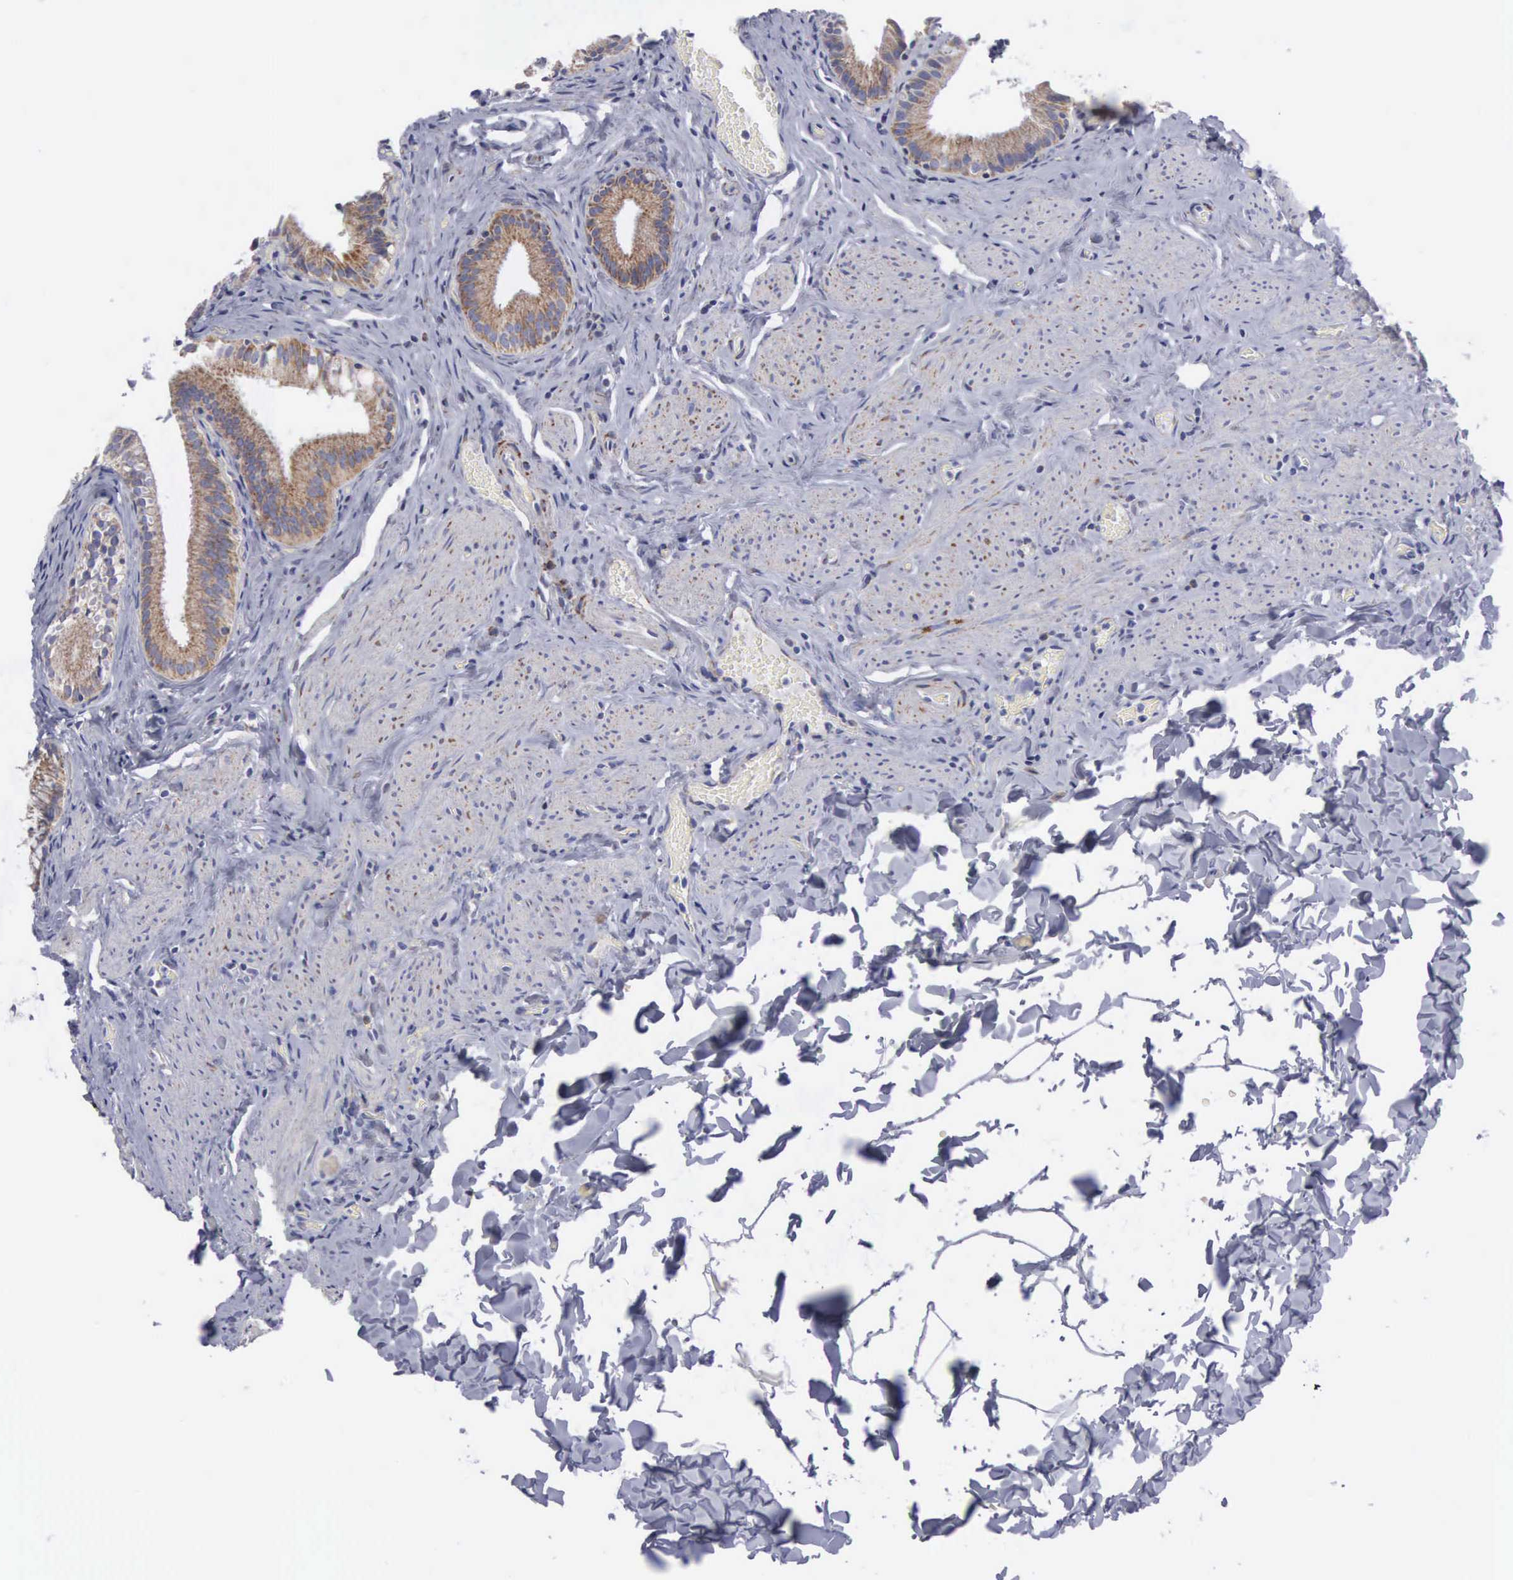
{"staining": {"intensity": "moderate", "quantity": "25%-75%", "location": "cytoplasmic/membranous"}, "tissue": "gallbladder", "cell_type": "Glandular cells", "image_type": "normal", "snomed": [{"axis": "morphology", "description": "Normal tissue, NOS"}, {"axis": "topography", "description": "Gallbladder"}], "caption": "IHC (DAB (3,3'-diaminobenzidine)) staining of normal gallbladder displays moderate cytoplasmic/membranous protein expression in approximately 25%-75% of glandular cells. (brown staining indicates protein expression, while blue staining denotes nuclei).", "gene": "APOOL", "patient": {"sex": "female", "age": 44}}